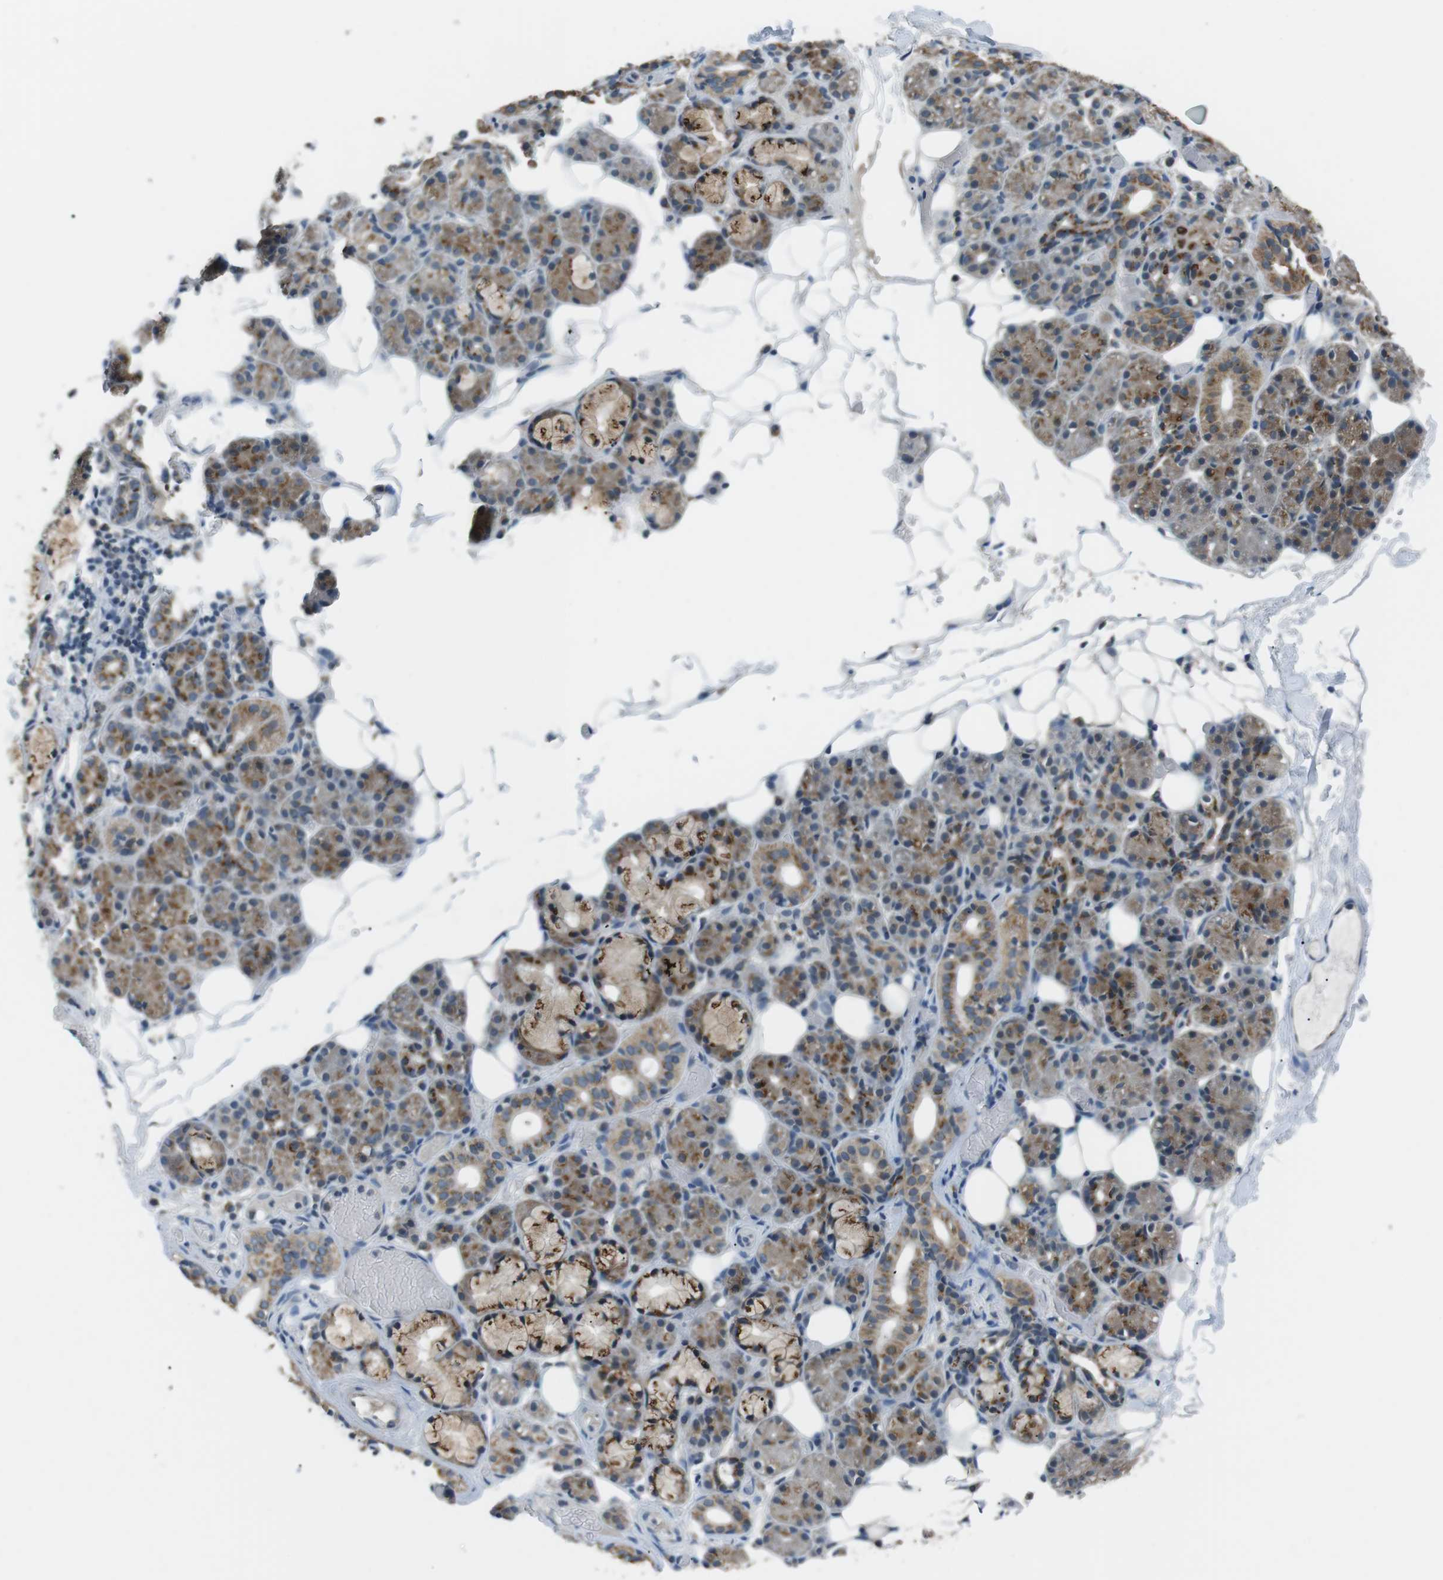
{"staining": {"intensity": "strong", "quantity": "25%-75%", "location": "cytoplasmic/membranous"}, "tissue": "salivary gland", "cell_type": "Glandular cells", "image_type": "normal", "snomed": [{"axis": "morphology", "description": "Normal tissue, NOS"}, {"axis": "topography", "description": "Salivary gland"}], "caption": "About 25%-75% of glandular cells in normal salivary gland display strong cytoplasmic/membranous protein staining as visualized by brown immunohistochemical staining.", "gene": "FAM3B", "patient": {"sex": "male", "age": 63}}